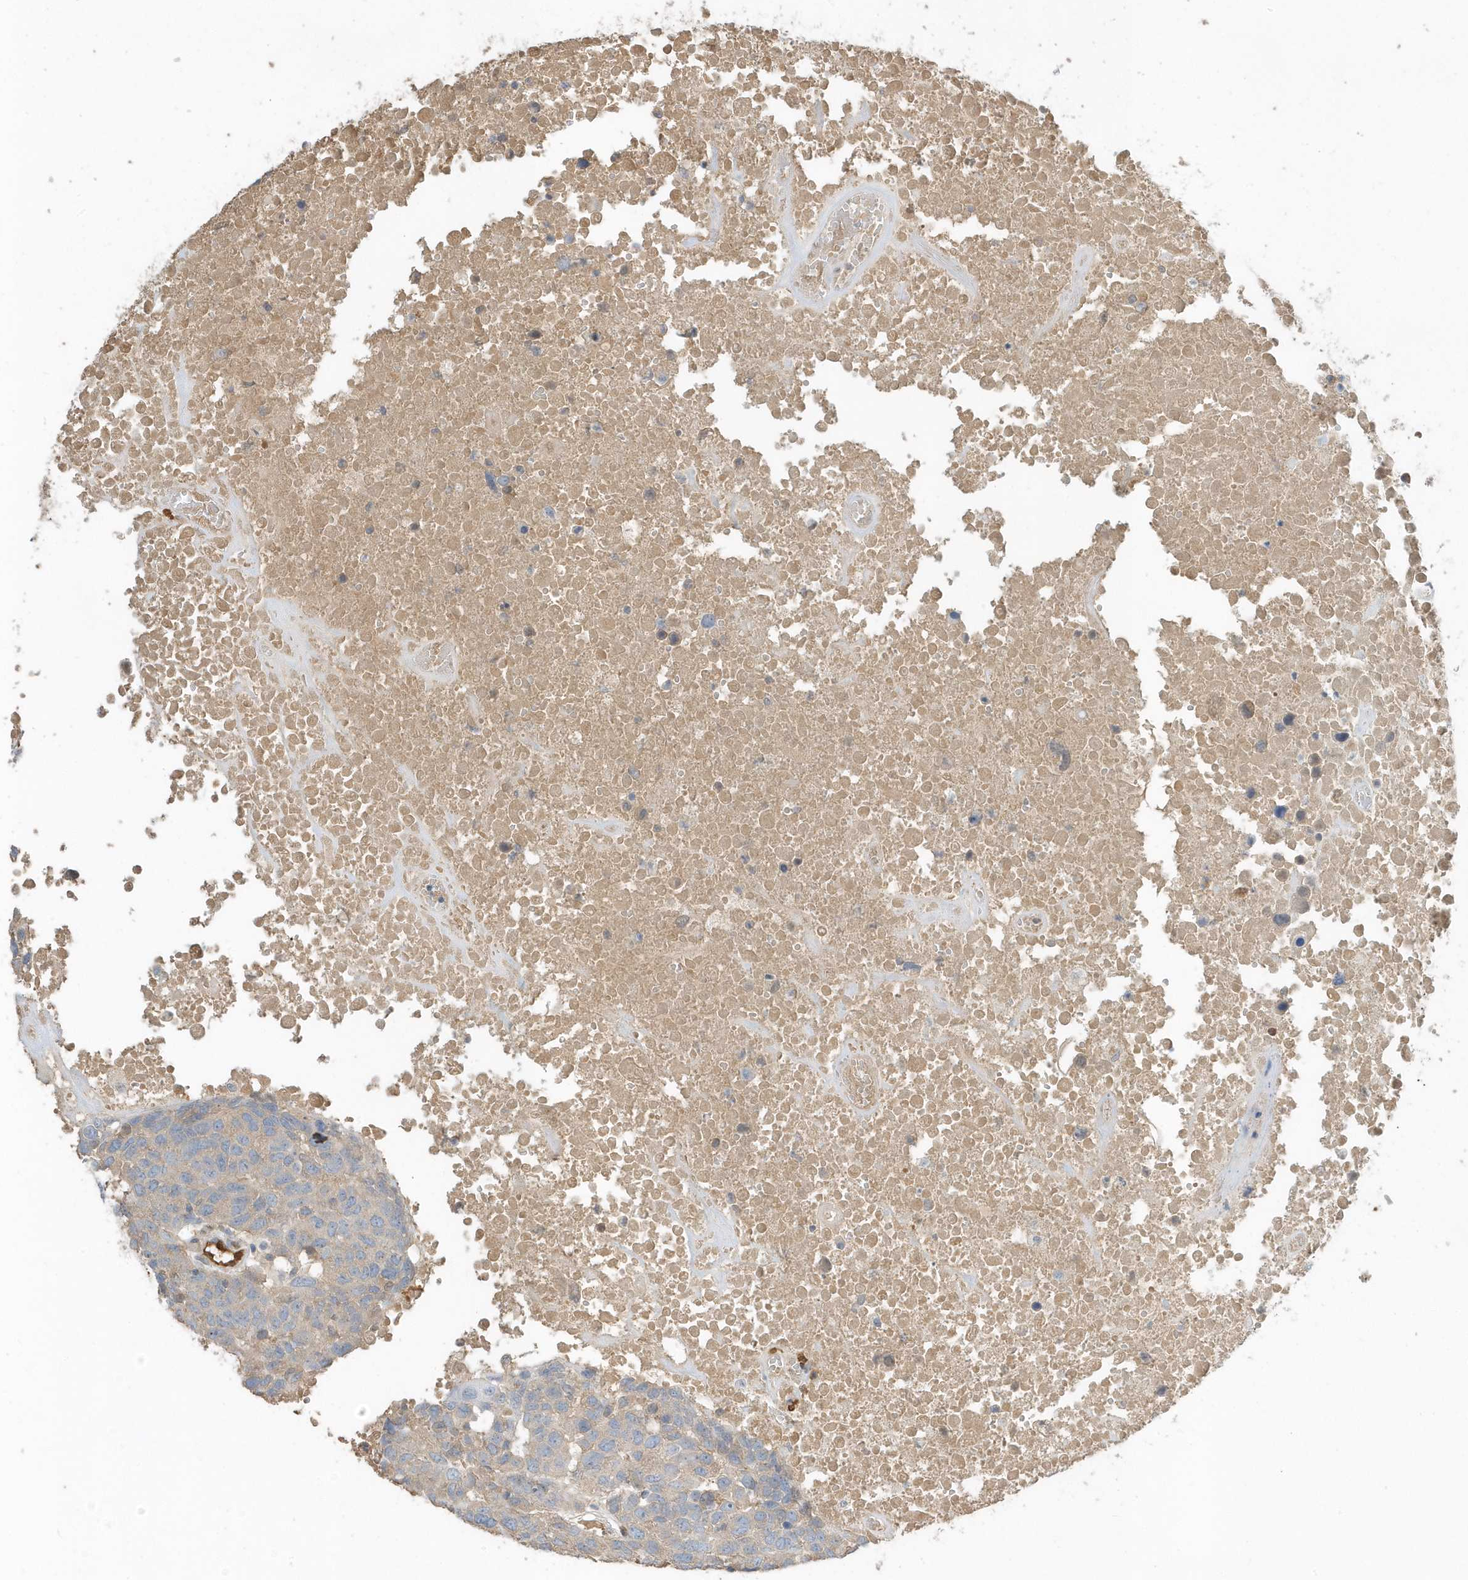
{"staining": {"intensity": "negative", "quantity": "none", "location": "none"}, "tissue": "head and neck cancer", "cell_type": "Tumor cells", "image_type": "cancer", "snomed": [{"axis": "morphology", "description": "Squamous cell carcinoma, NOS"}, {"axis": "topography", "description": "Head-Neck"}], "caption": "Image shows no protein positivity in tumor cells of head and neck squamous cell carcinoma tissue. (DAB immunohistochemistry (IHC), high magnification).", "gene": "USP53", "patient": {"sex": "male", "age": 66}}